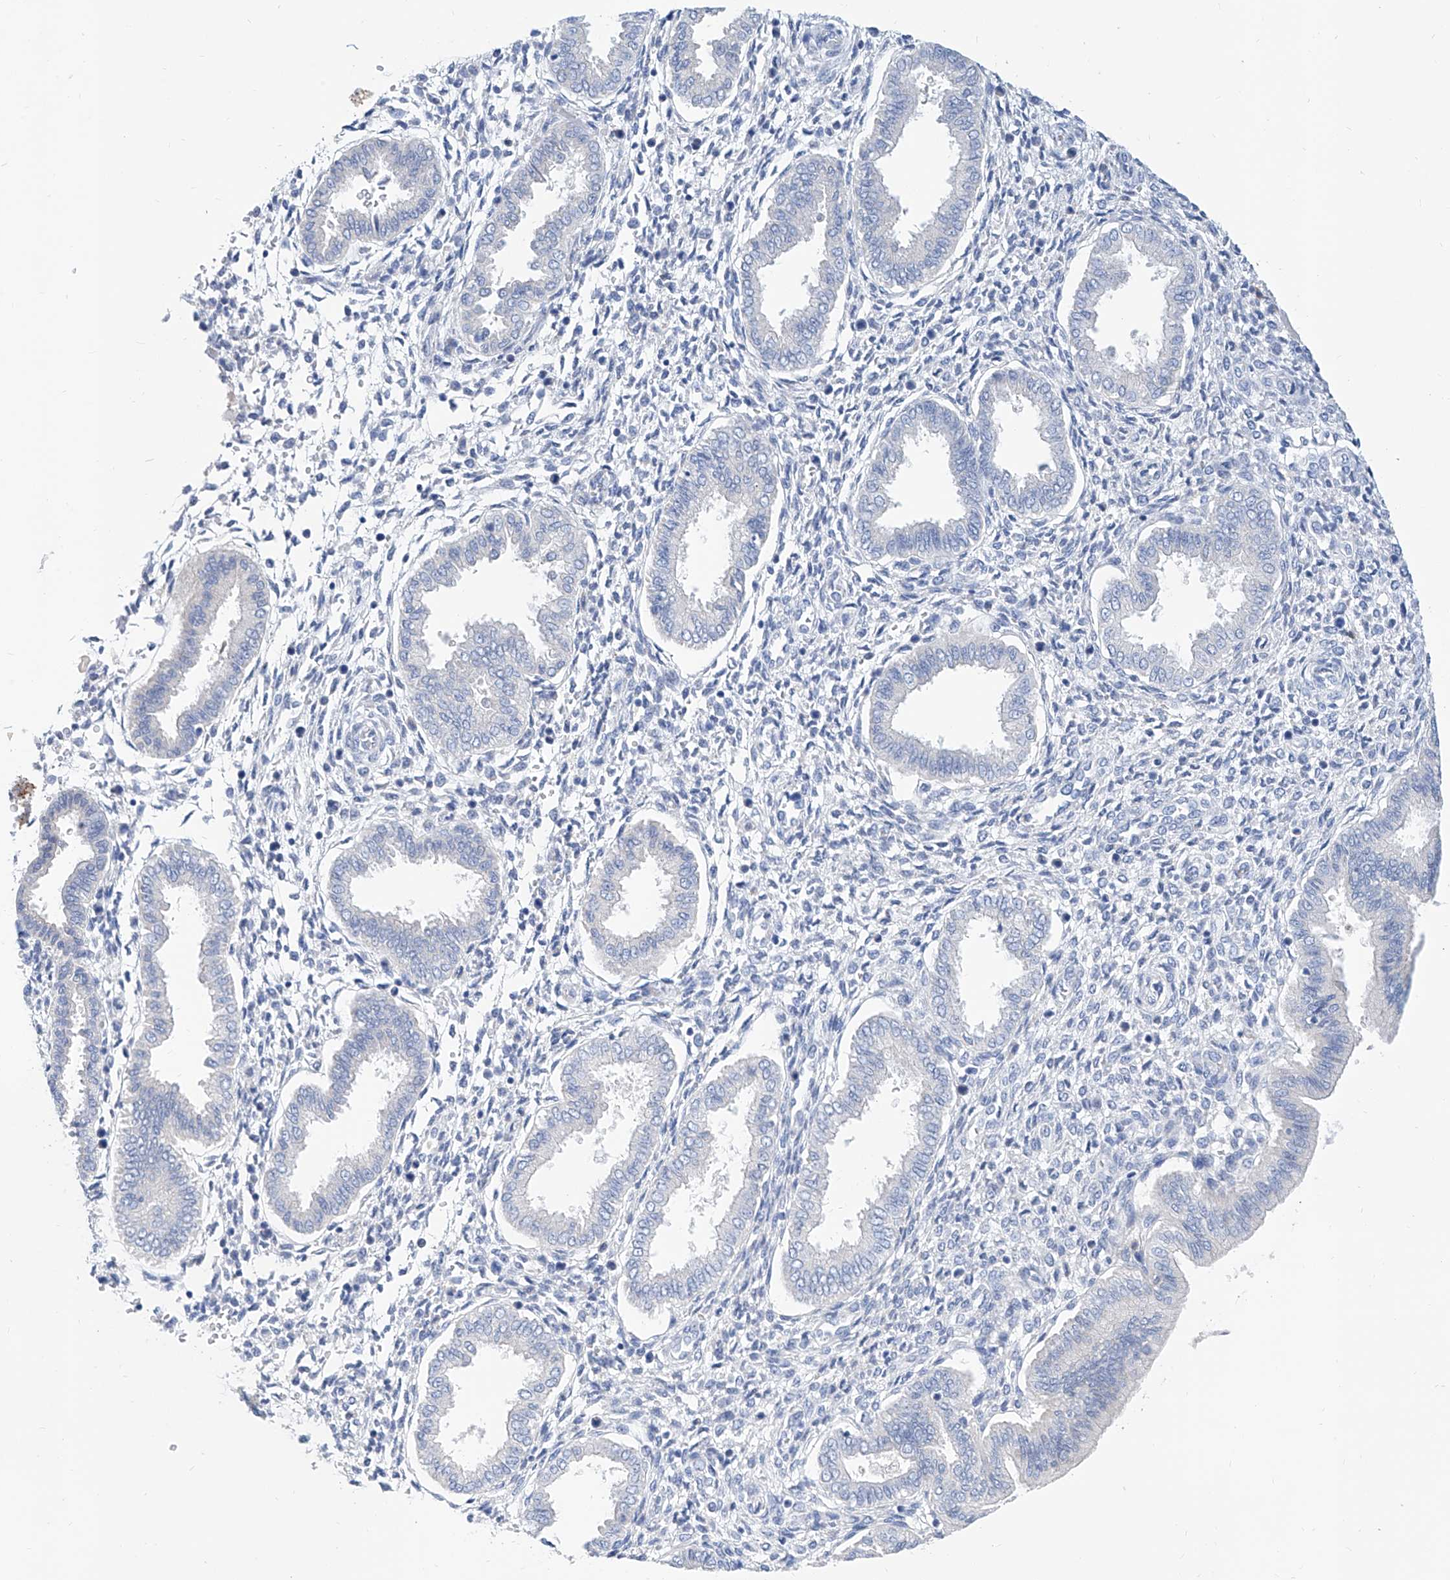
{"staining": {"intensity": "negative", "quantity": "none", "location": "none"}, "tissue": "endometrium", "cell_type": "Cells in endometrial stroma", "image_type": "normal", "snomed": [{"axis": "morphology", "description": "Normal tissue, NOS"}, {"axis": "topography", "description": "Endometrium"}], "caption": "Histopathology image shows no significant protein staining in cells in endometrial stroma of normal endometrium.", "gene": "SLC25A29", "patient": {"sex": "female", "age": 24}}